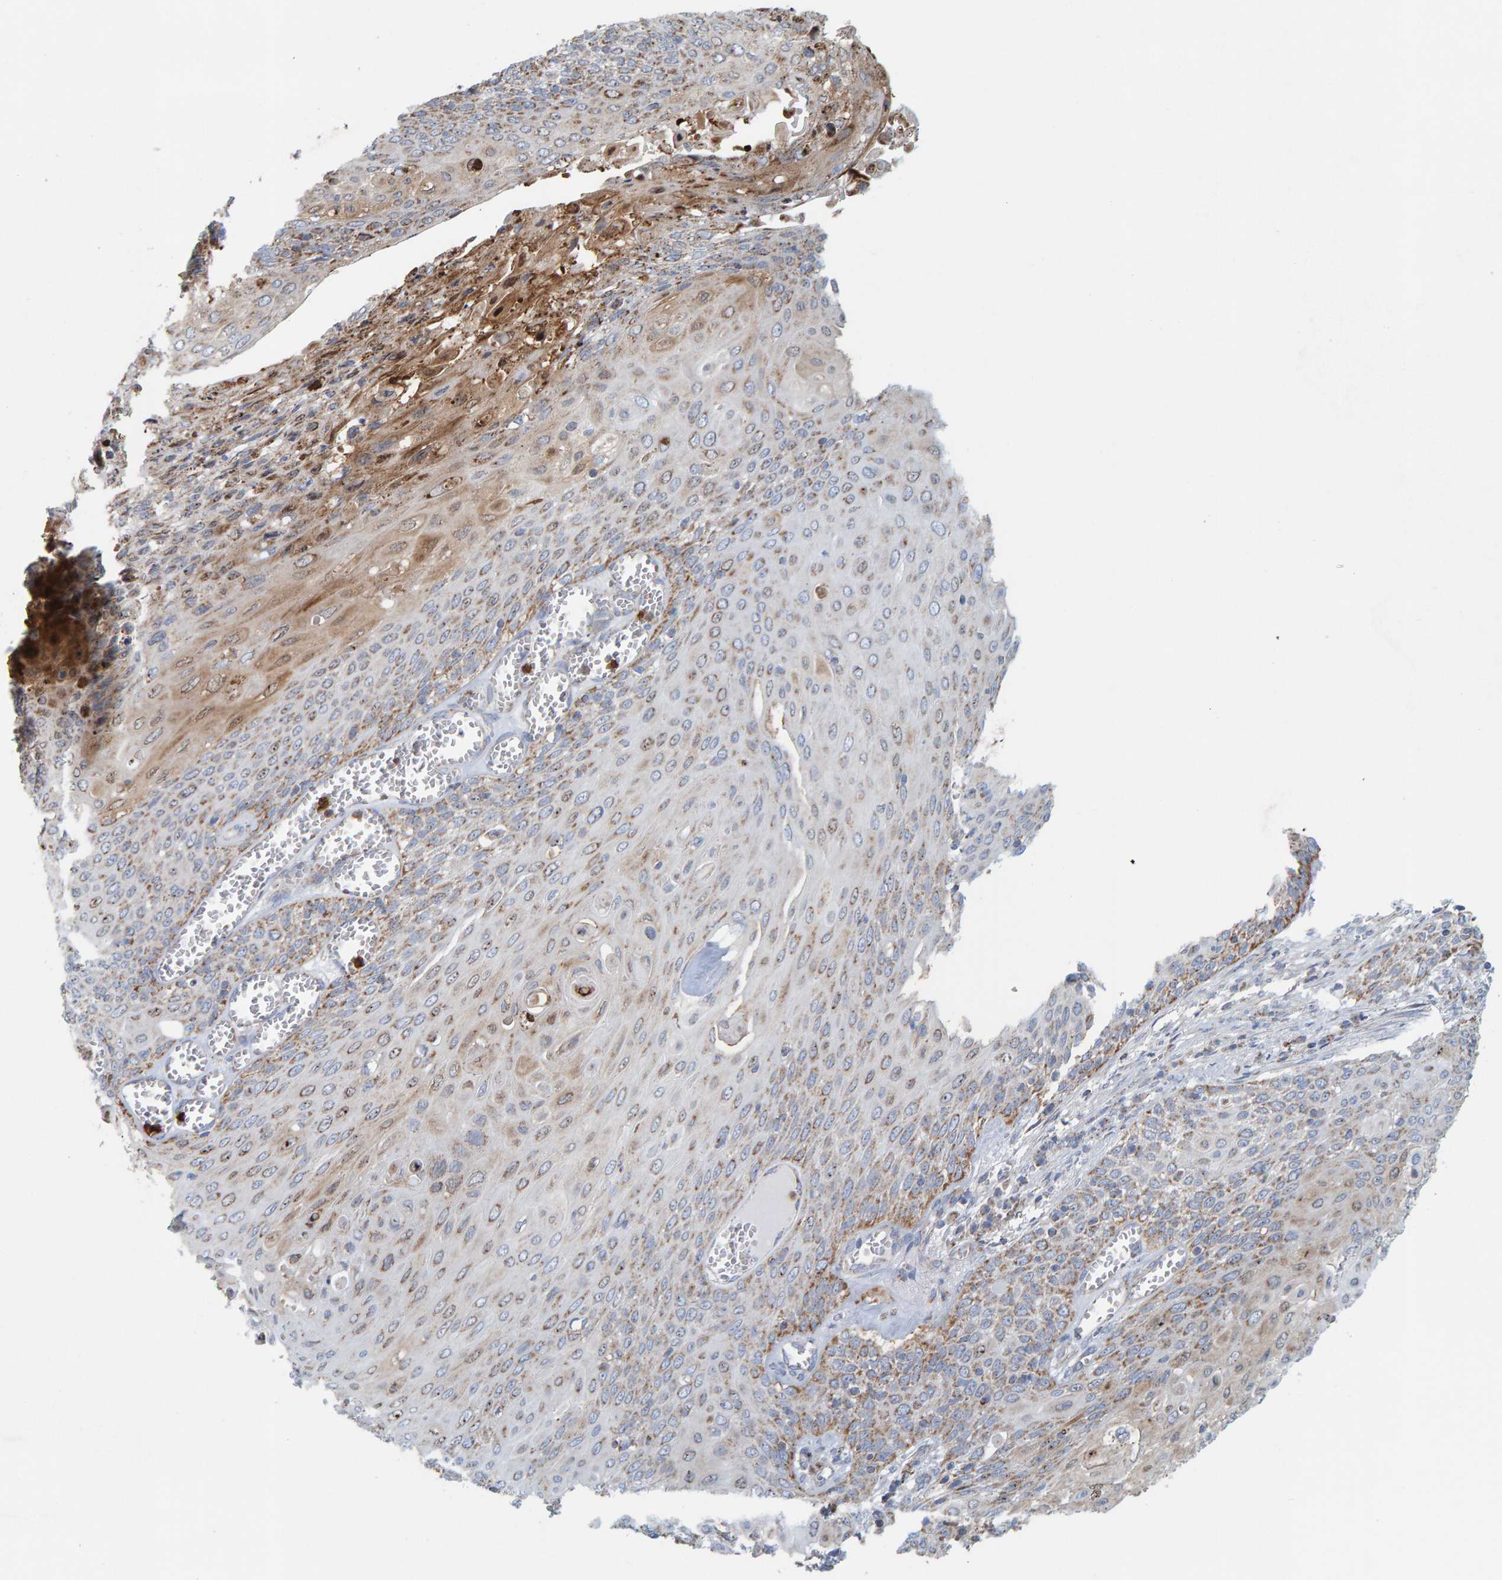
{"staining": {"intensity": "moderate", "quantity": ">75%", "location": "cytoplasmic/membranous"}, "tissue": "cervical cancer", "cell_type": "Tumor cells", "image_type": "cancer", "snomed": [{"axis": "morphology", "description": "Squamous cell carcinoma, NOS"}, {"axis": "topography", "description": "Cervix"}], "caption": "This is an image of immunohistochemistry staining of cervical squamous cell carcinoma, which shows moderate expression in the cytoplasmic/membranous of tumor cells.", "gene": "B9D1", "patient": {"sex": "female", "age": 39}}